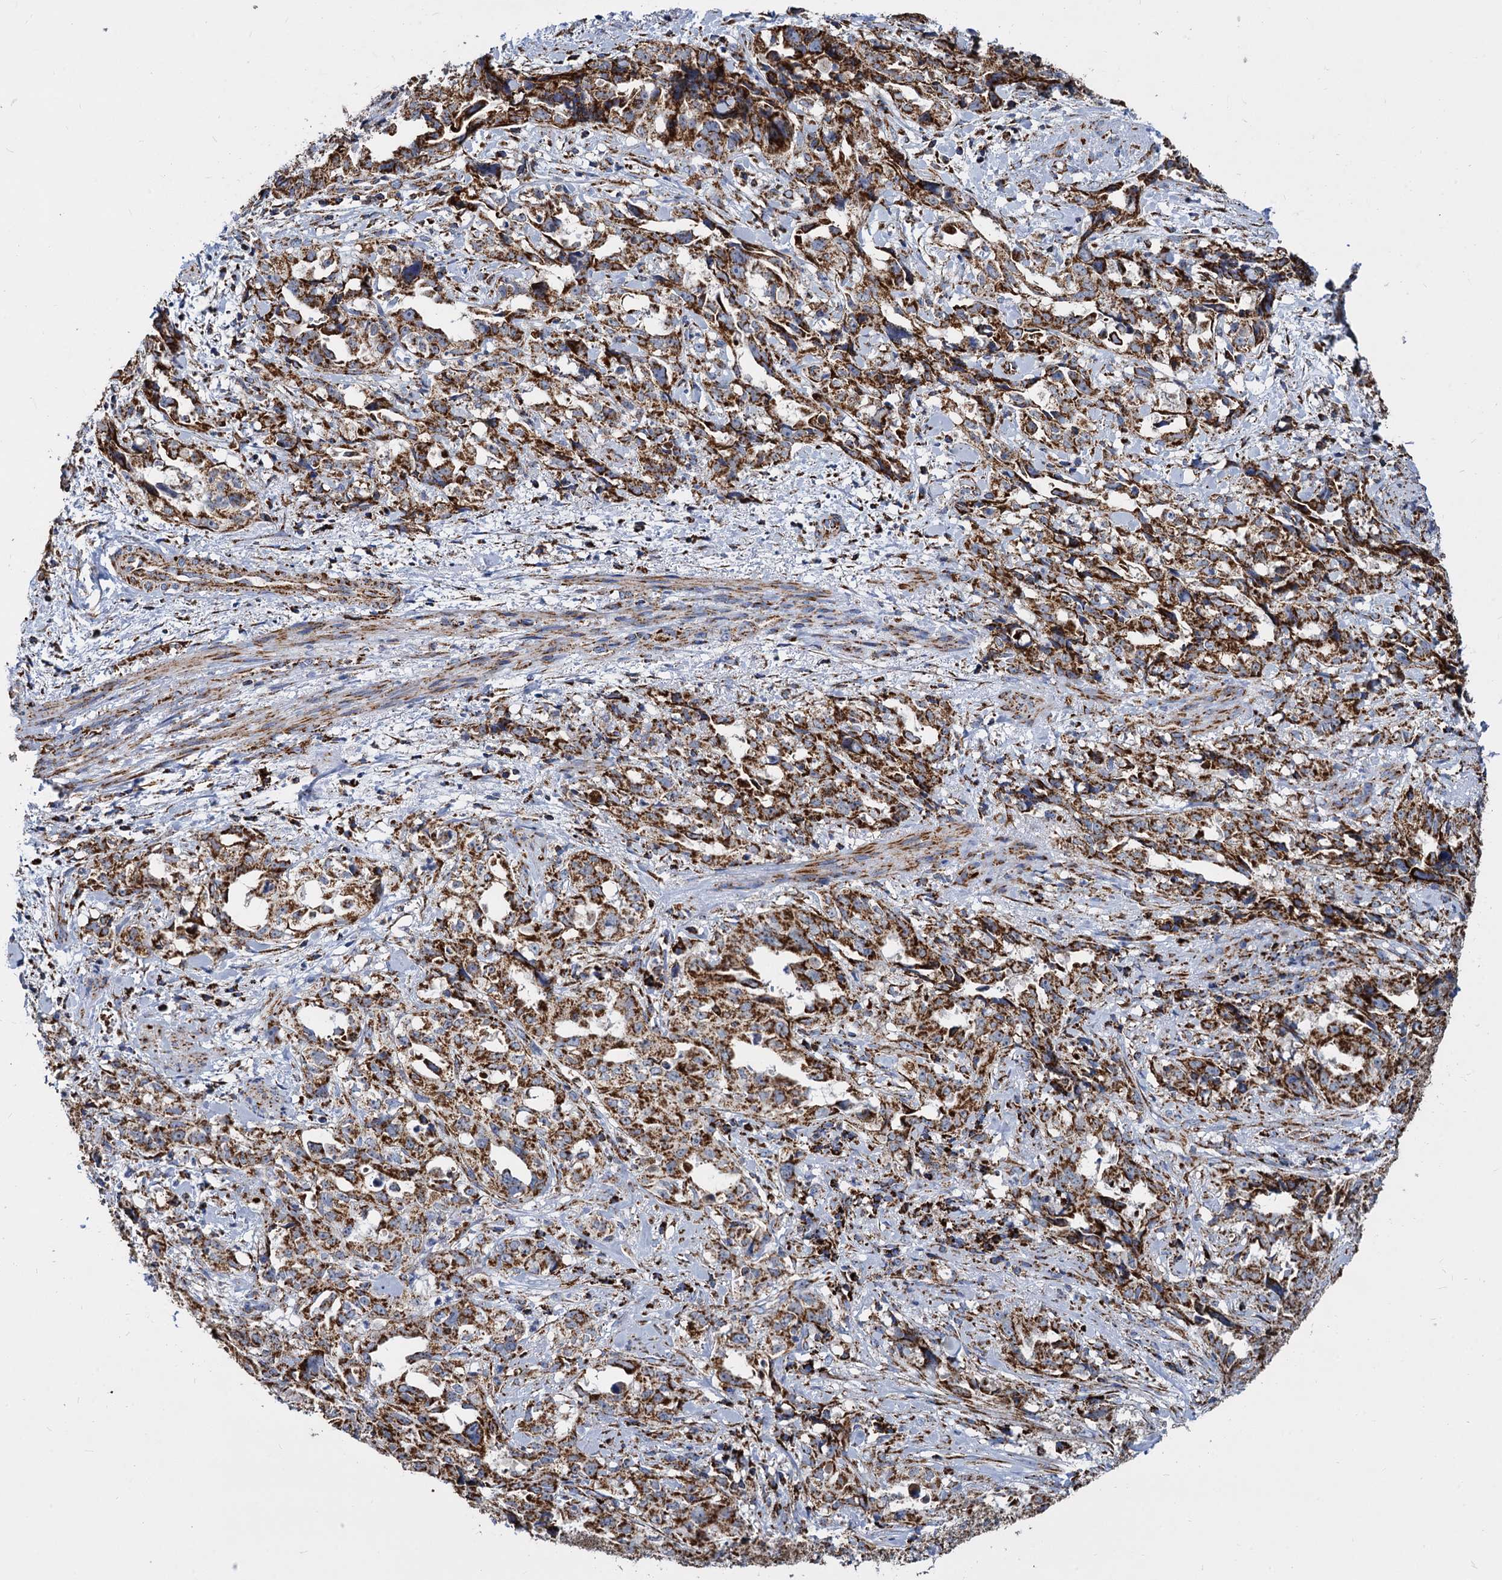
{"staining": {"intensity": "strong", "quantity": ">75%", "location": "cytoplasmic/membranous"}, "tissue": "endometrial cancer", "cell_type": "Tumor cells", "image_type": "cancer", "snomed": [{"axis": "morphology", "description": "Adenocarcinoma, NOS"}, {"axis": "topography", "description": "Endometrium"}], "caption": "A high amount of strong cytoplasmic/membranous positivity is seen in approximately >75% of tumor cells in endometrial adenocarcinoma tissue.", "gene": "TIMM10", "patient": {"sex": "female", "age": 65}}